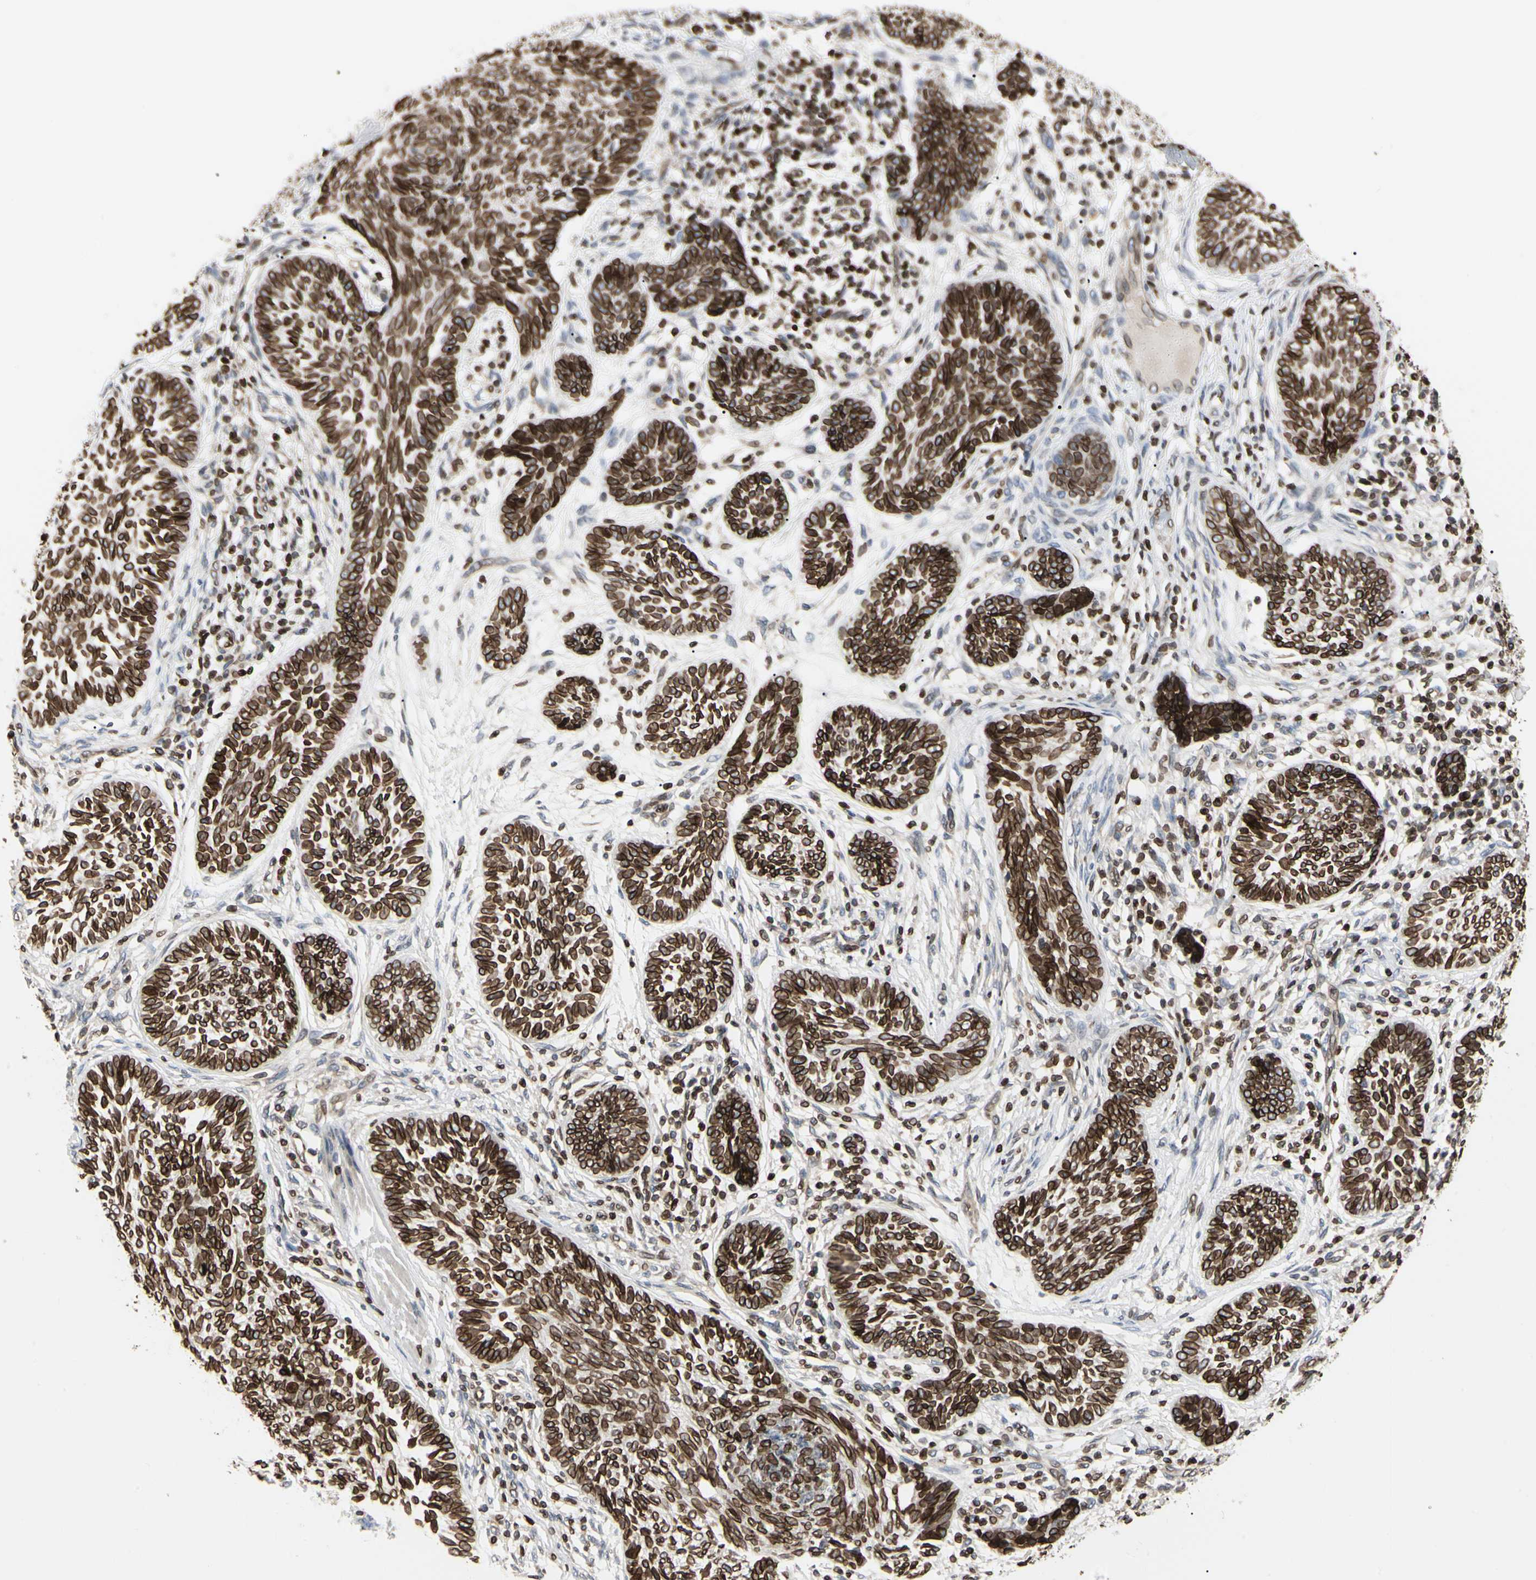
{"staining": {"intensity": "strong", "quantity": ">75%", "location": "cytoplasmic/membranous,nuclear"}, "tissue": "skin cancer", "cell_type": "Tumor cells", "image_type": "cancer", "snomed": [{"axis": "morphology", "description": "Papilloma, NOS"}, {"axis": "morphology", "description": "Basal cell carcinoma"}, {"axis": "topography", "description": "Skin"}], "caption": "This is a photomicrograph of immunohistochemistry (IHC) staining of basal cell carcinoma (skin), which shows strong staining in the cytoplasmic/membranous and nuclear of tumor cells.", "gene": "TMPO", "patient": {"sex": "male", "age": 87}}